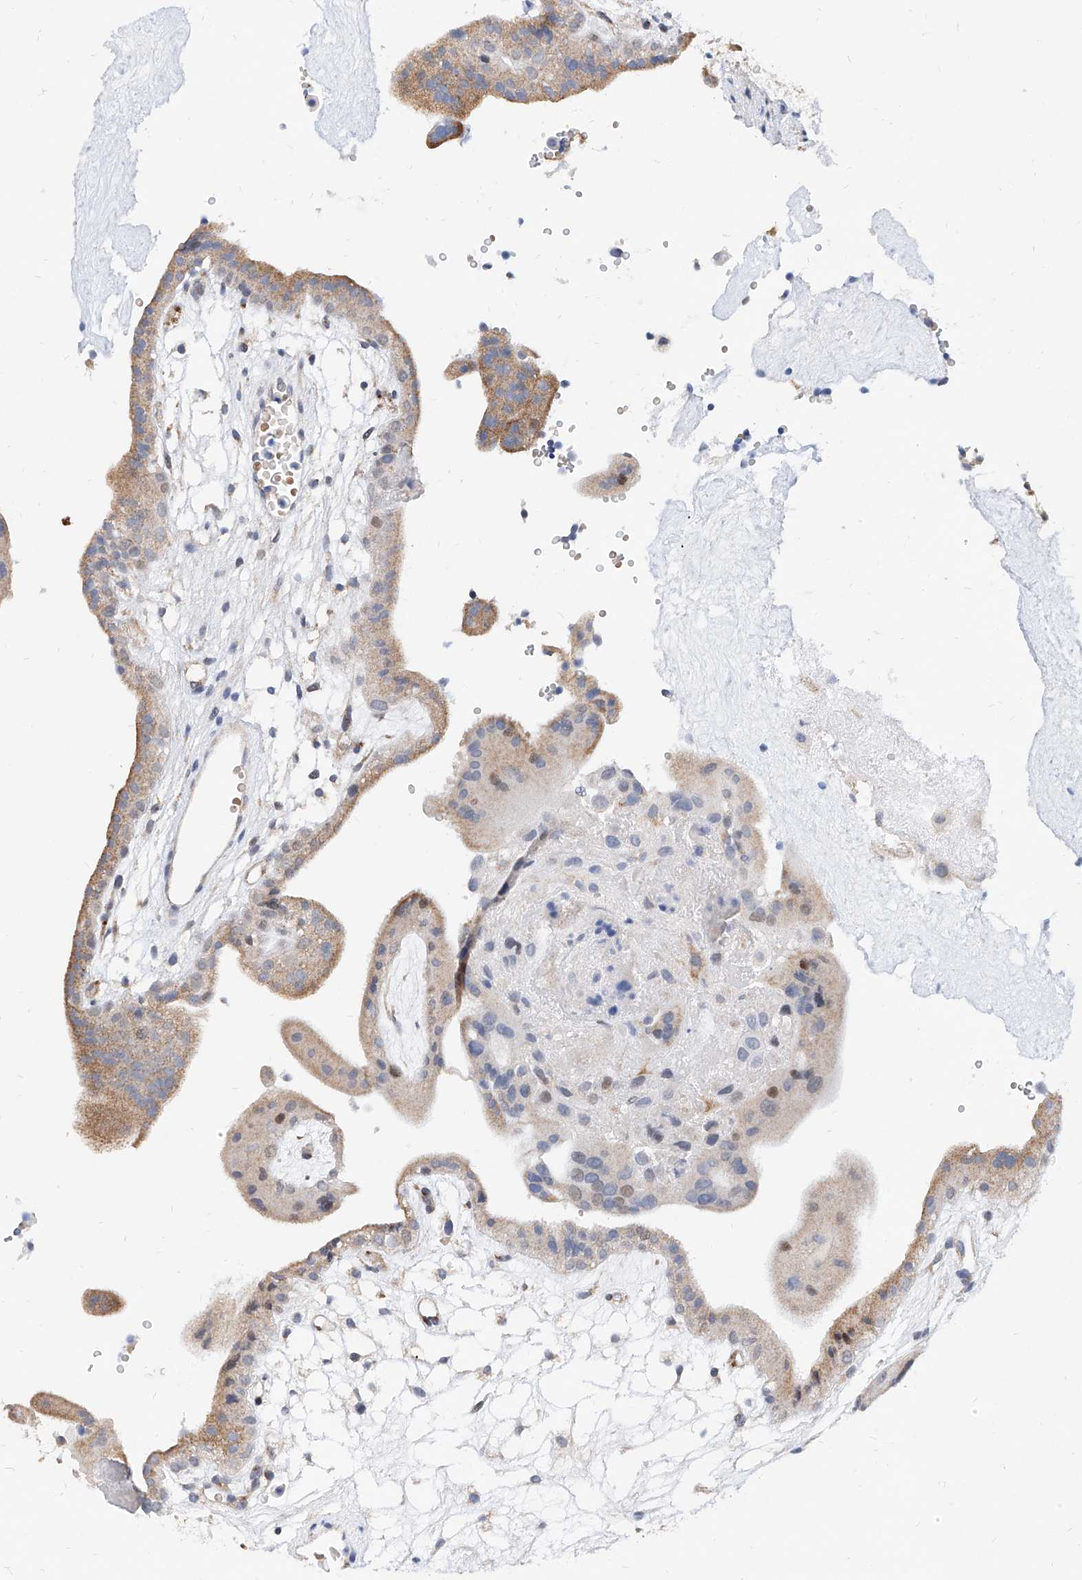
{"staining": {"intensity": "negative", "quantity": "none", "location": "none"}, "tissue": "placenta", "cell_type": "Decidual cells", "image_type": "normal", "snomed": [{"axis": "morphology", "description": "Normal tissue, NOS"}, {"axis": "topography", "description": "Placenta"}], "caption": "This is a micrograph of immunohistochemistry (IHC) staining of benign placenta, which shows no staining in decidual cells.", "gene": "BPTF", "patient": {"sex": "female", "age": 18}}